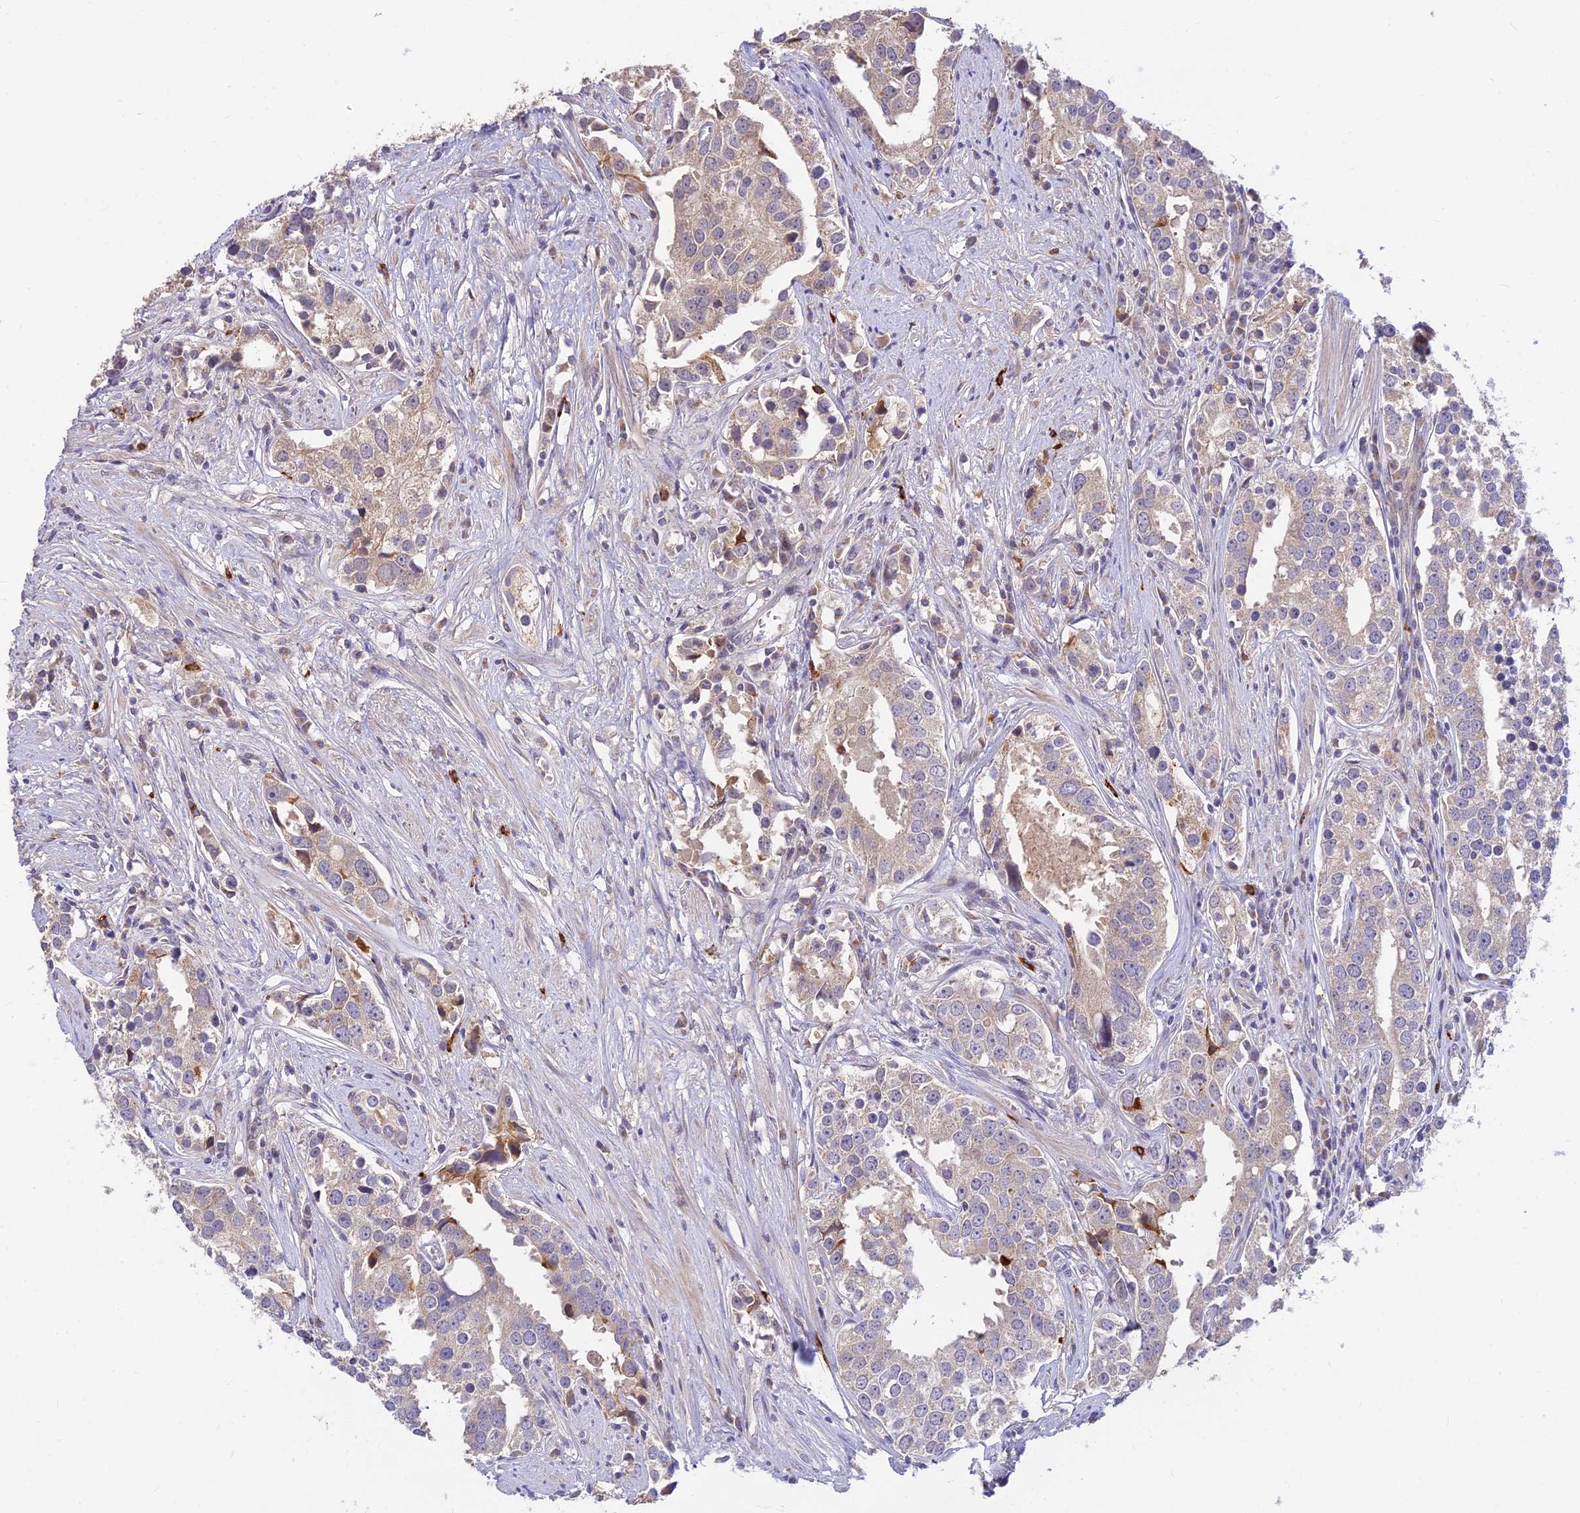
{"staining": {"intensity": "weak", "quantity": "<25%", "location": "cytoplasmic/membranous"}, "tissue": "prostate cancer", "cell_type": "Tumor cells", "image_type": "cancer", "snomed": [{"axis": "morphology", "description": "Adenocarcinoma, High grade"}, {"axis": "topography", "description": "Prostate"}], "caption": "Immunohistochemical staining of human prostate adenocarcinoma (high-grade) reveals no significant staining in tumor cells.", "gene": "ASPDH", "patient": {"sex": "male", "age": 71}}